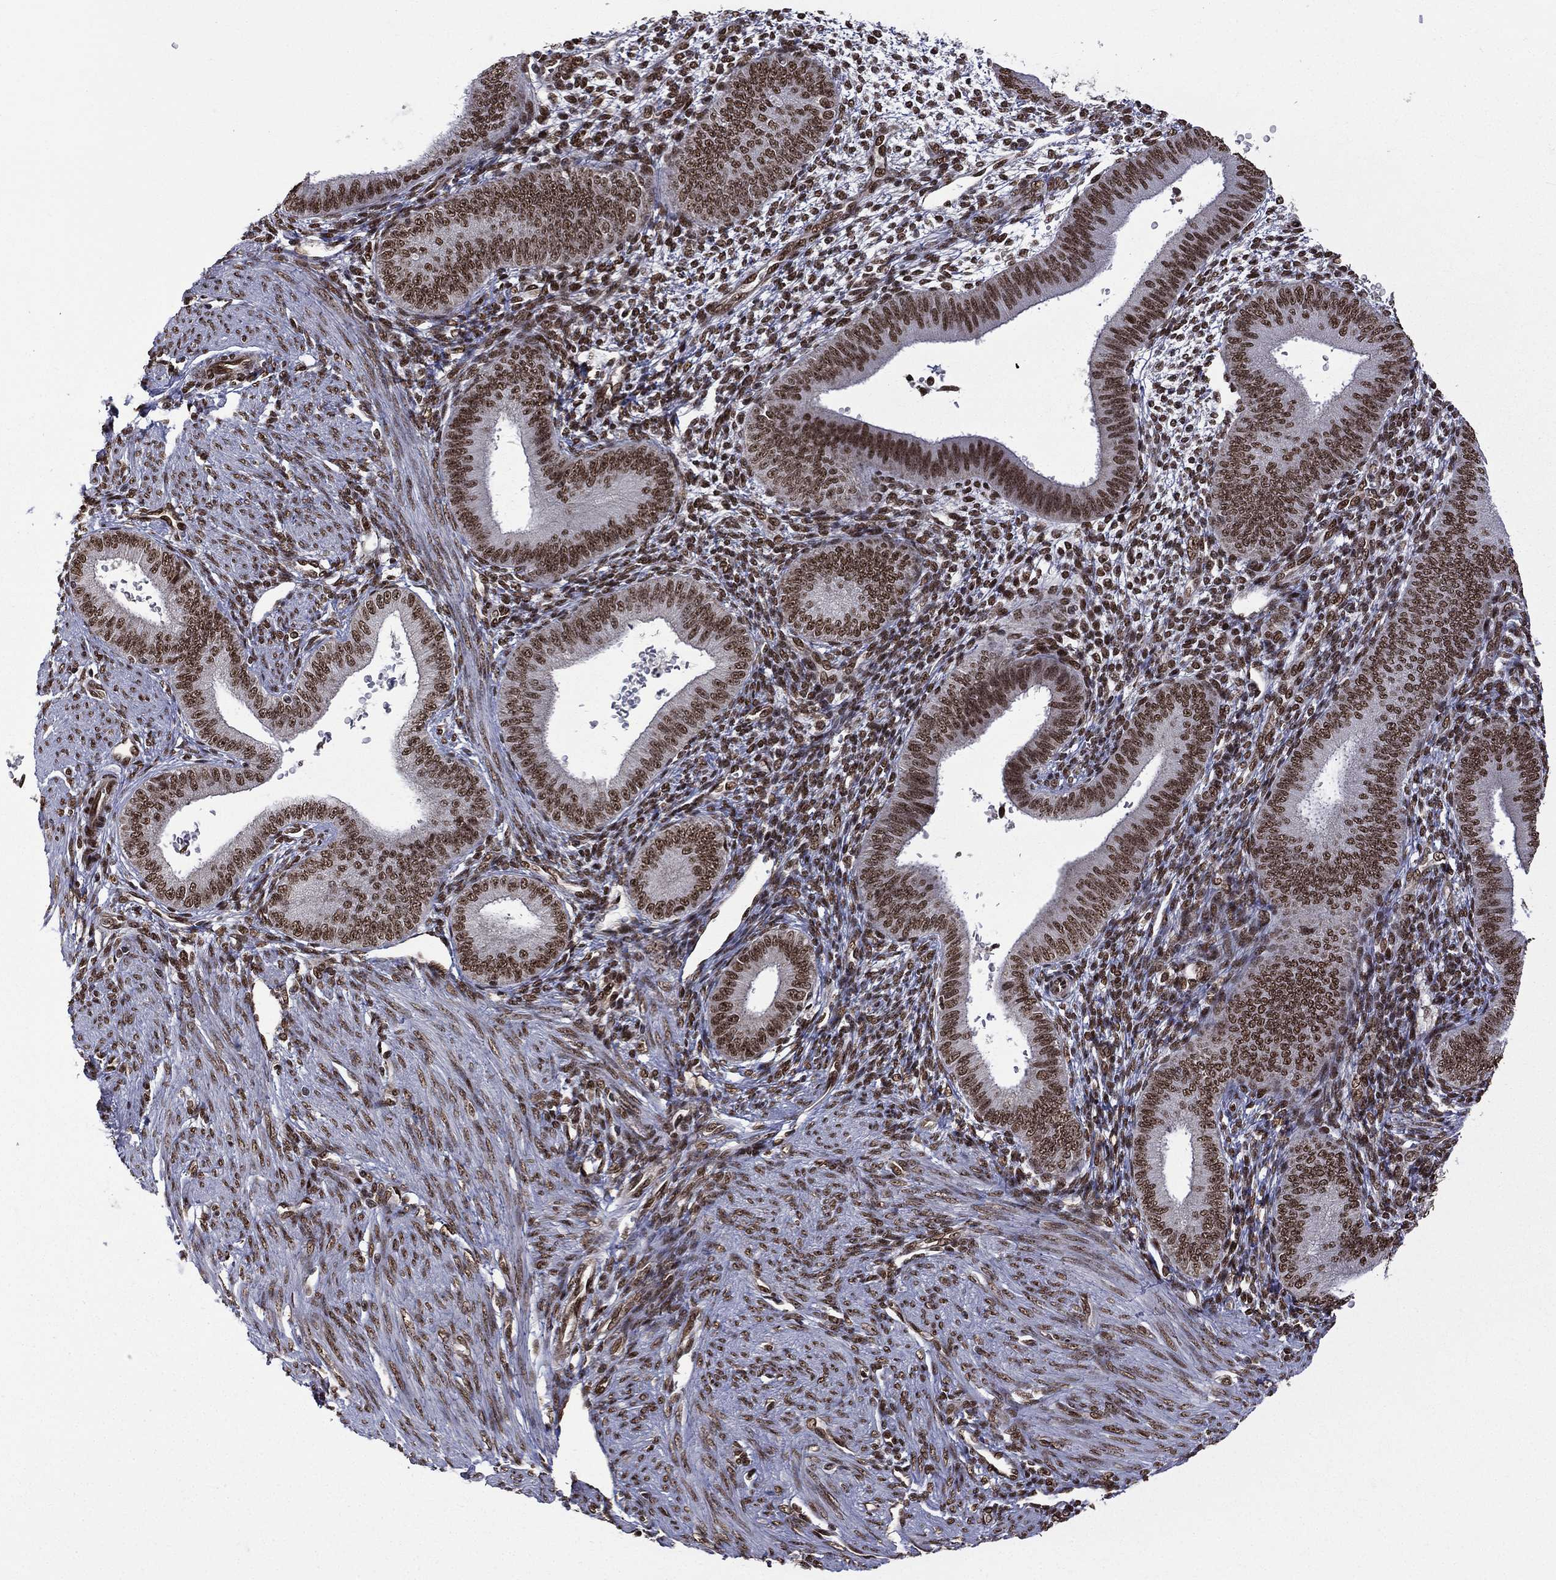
{"staining": {"intensity": "strong", "quantity": ">75%", "location": "nuclear"}, "tissue": "endometrium", "cell_type": "Cells in endometrial stroma", "image_type": "normal", "snomed": [{"axis": "morphology", "description": "Normal tissue, NOS"}, {"axis": "topography", "description": "Endometrium"}], "caption": "Cells in endometrial stroma reveal high levels of strong nuclear positivity in approximately >75% of cells in normal human endometrium.", "gene": "C5orf24", "patient": {"sex": "female", "age": 39}}